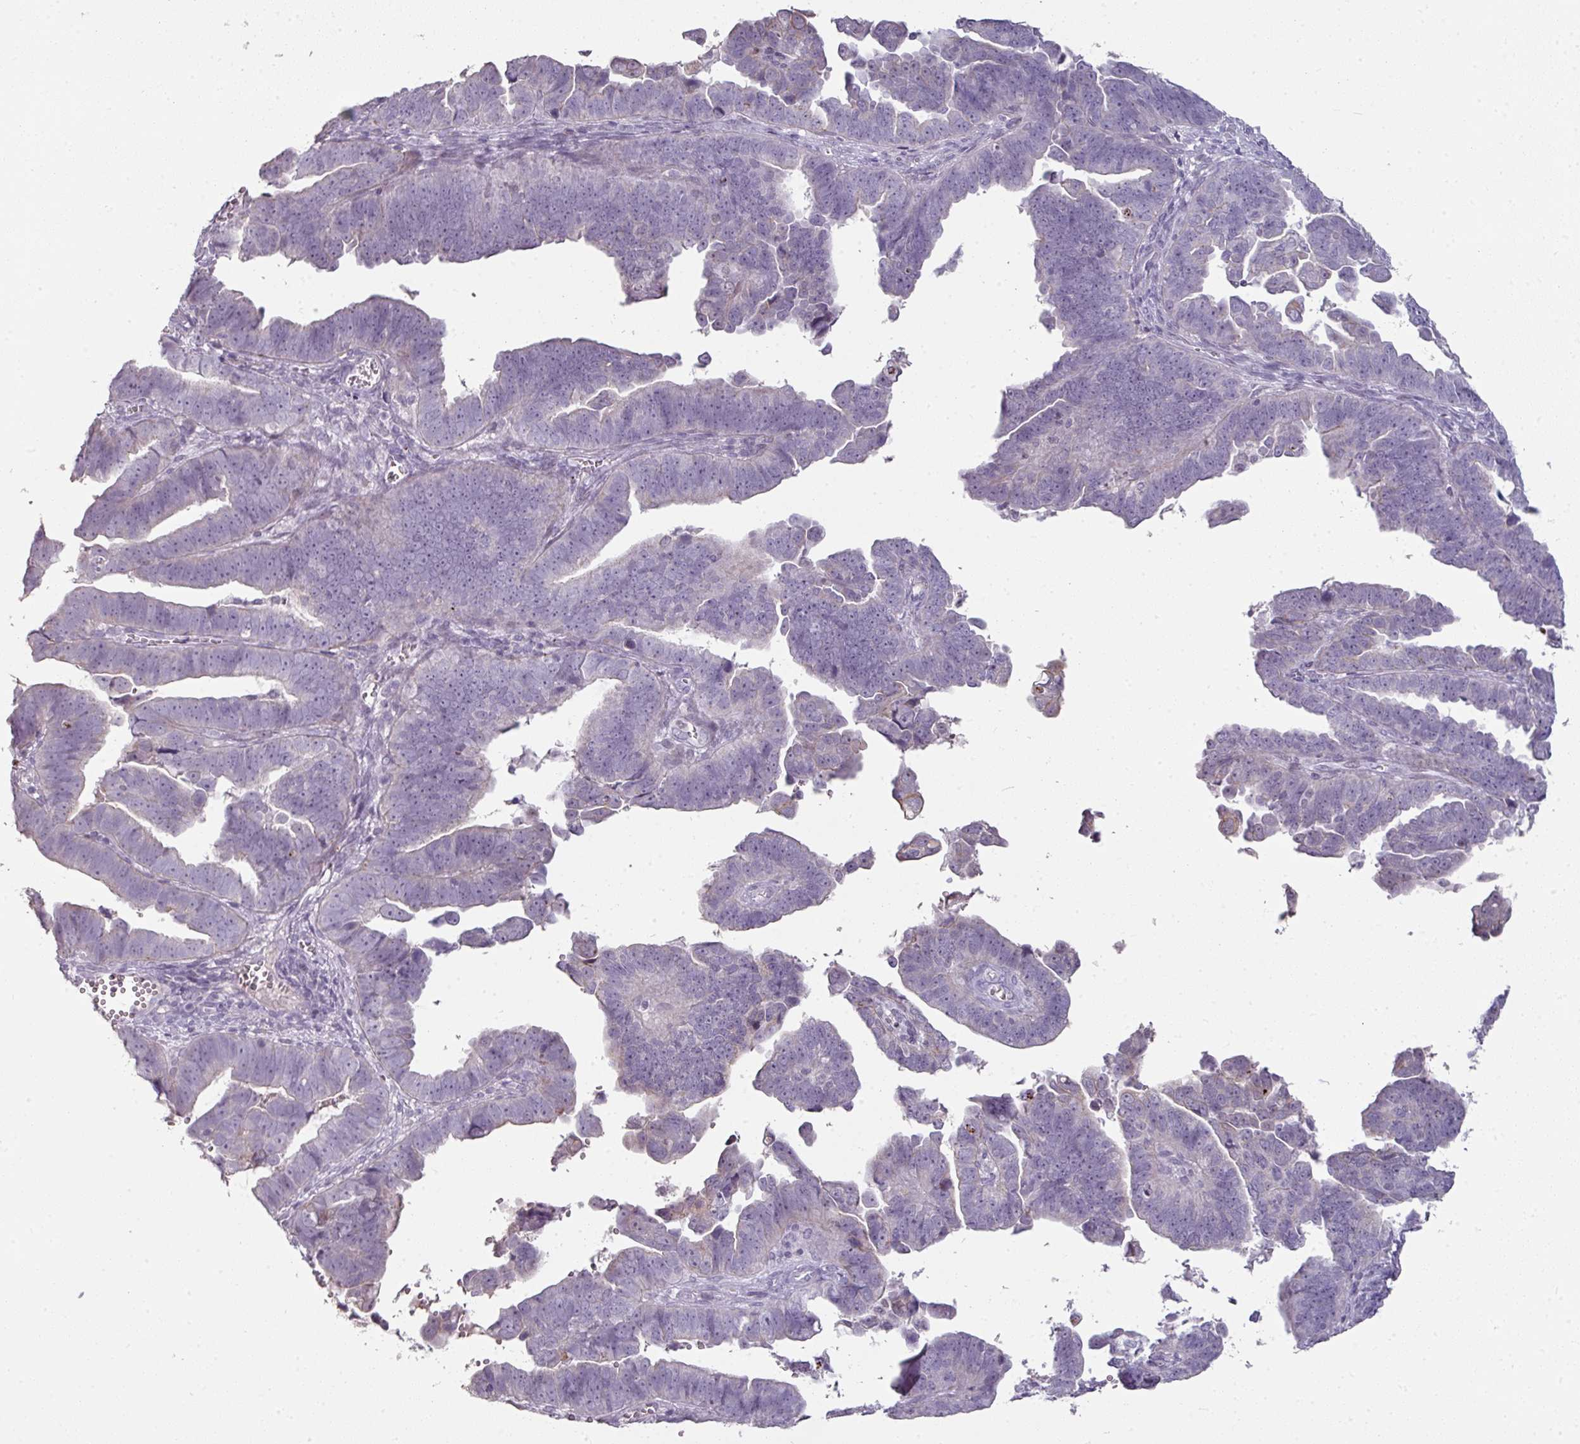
{"staining": {"intensity": "negative", "quantity": "none", "location": "none"}, "tissue": "endometrial cancer", "cell_type": "Tumor cells", "image_type": "cancer", "snomed": [{"axis": "morphology", "description": "Adenocarcinoma, NOS"}, {"axis": "topography", "description": "Endometrium"}], "caption": "DAB immunohistochemical staining of adenocarcinoma (endometrial) displays no significant positivity in tumor cells. (DAB IHC with hematoxylin counter stain).", "gene": "GTF2H3", "patient": {"sex": "female", "age": 75}}